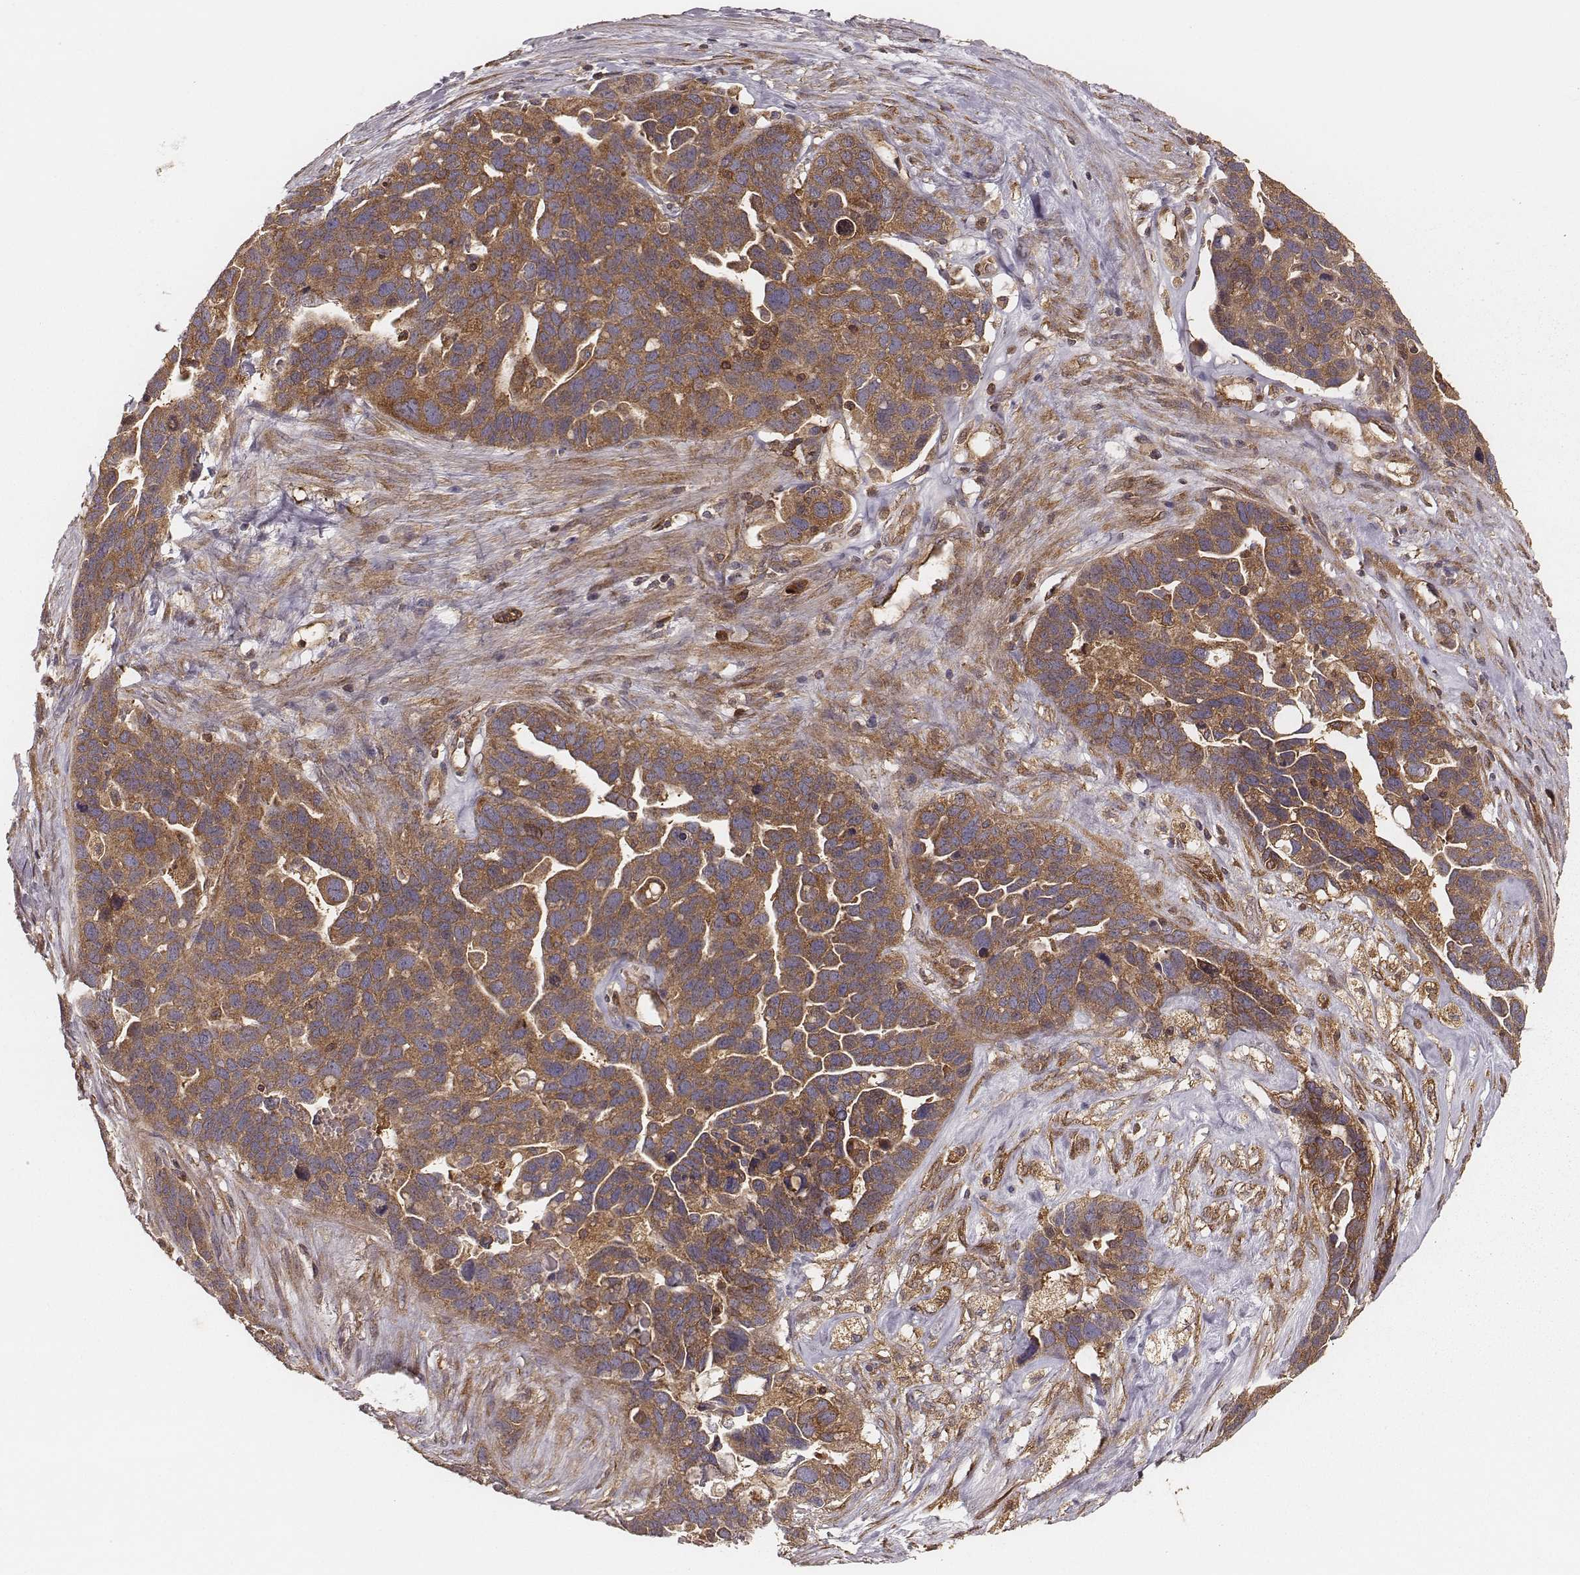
{"staining": {"intensity": "moderate", "quantity": ">75%", "location": "cytoplasmic/membranous"}, "tissue": "ovarian cancer", "cell_type": "Tumor cells", "image_type": "cancer", "snomed": [{"axis": "morphology", "description": "Cystadenocarcinoma, serous, NOS"}, {"axis": "topography", "description": "Ovary"}], "caption": "DAB (3,3'-diaminobenzidine) immunohistochemical staining of serous cystadenocarcinoma (ovarian) demonstrates moderate cytoplasmic/membranous protein positivity in approximately >75% of tumor cells.", "gene": "CARS1", "patient": {"sex": "female", "age": 54}}